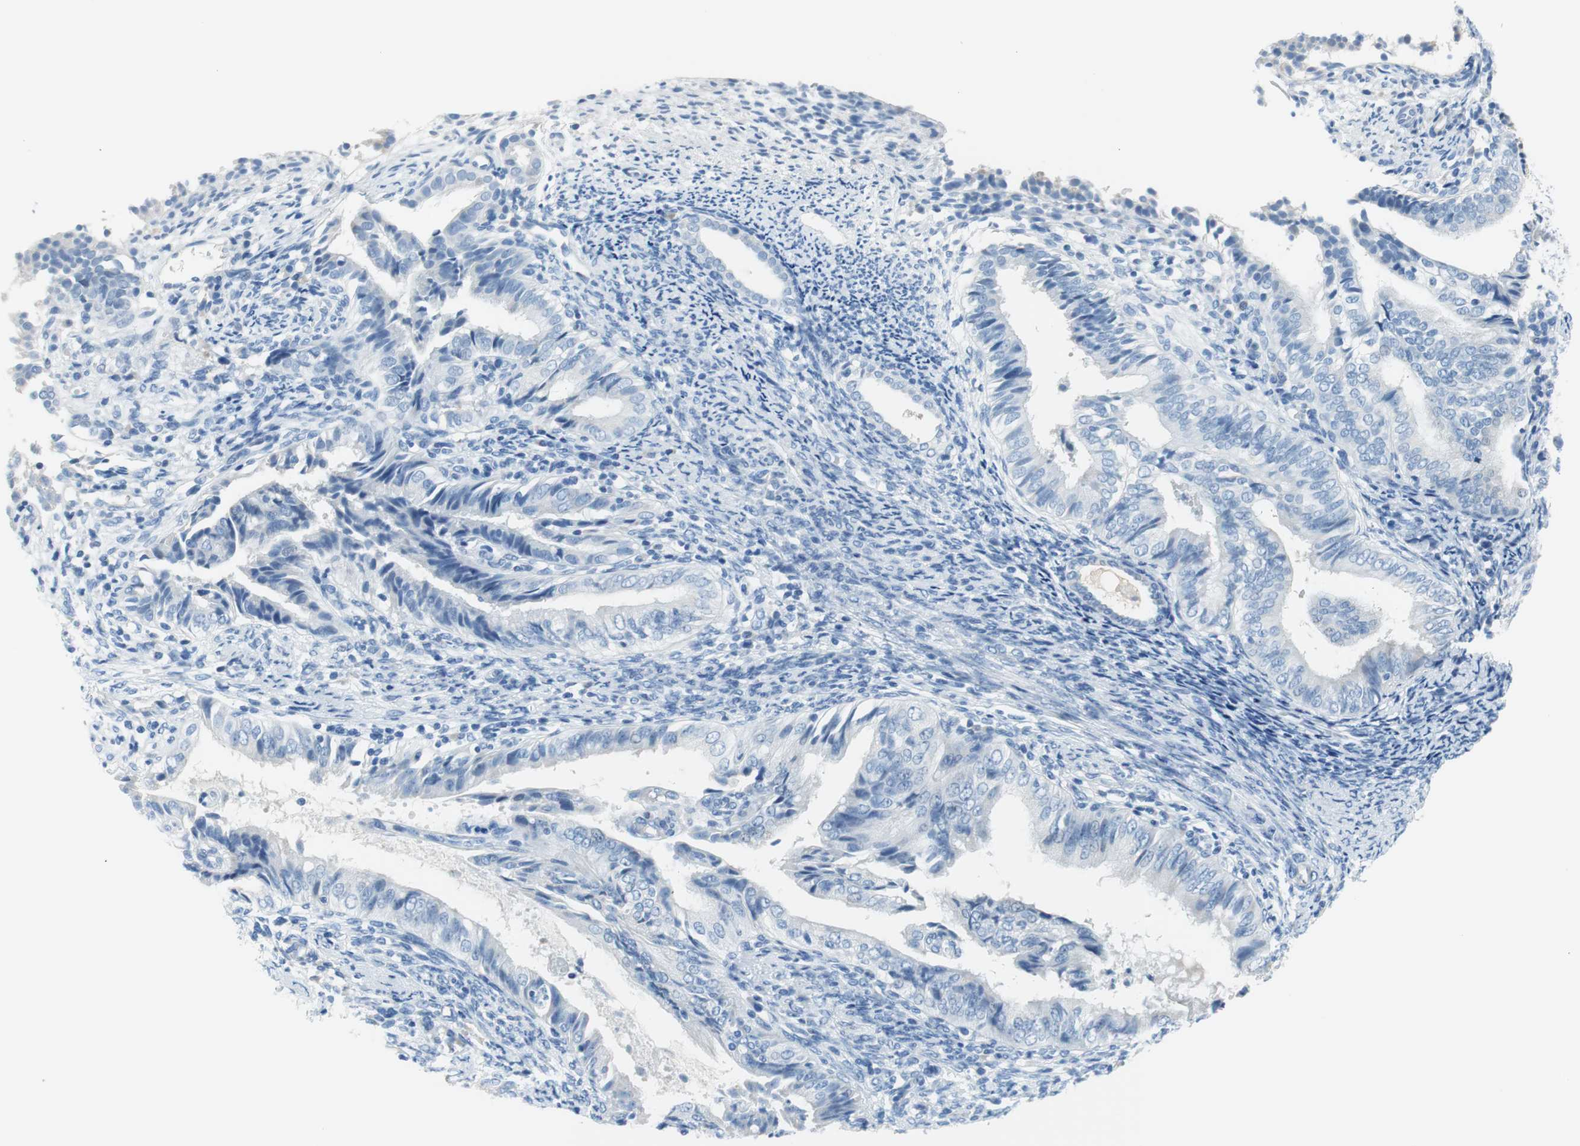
{"staining": {"intensity": "negative", "quantity": "none", "location": "none"}, "tissue": "endometrial cancer", "cell_type": "Tumor cells", "image_type": "cancer", "snomed": [{"axis": "morphology", "description": "Adenocarcinoma, NOS"}, {"axis": "topography", "description": "Endometrium"}], "caption": "An immunohistochemistry micrograph of adenocarcinoma (endometrial) is shown. There is no staining in tumor cells of adenocarcinoma (endometrial).", "gene": "MYH1", "patient": {"sex": "female", "age": 58}}